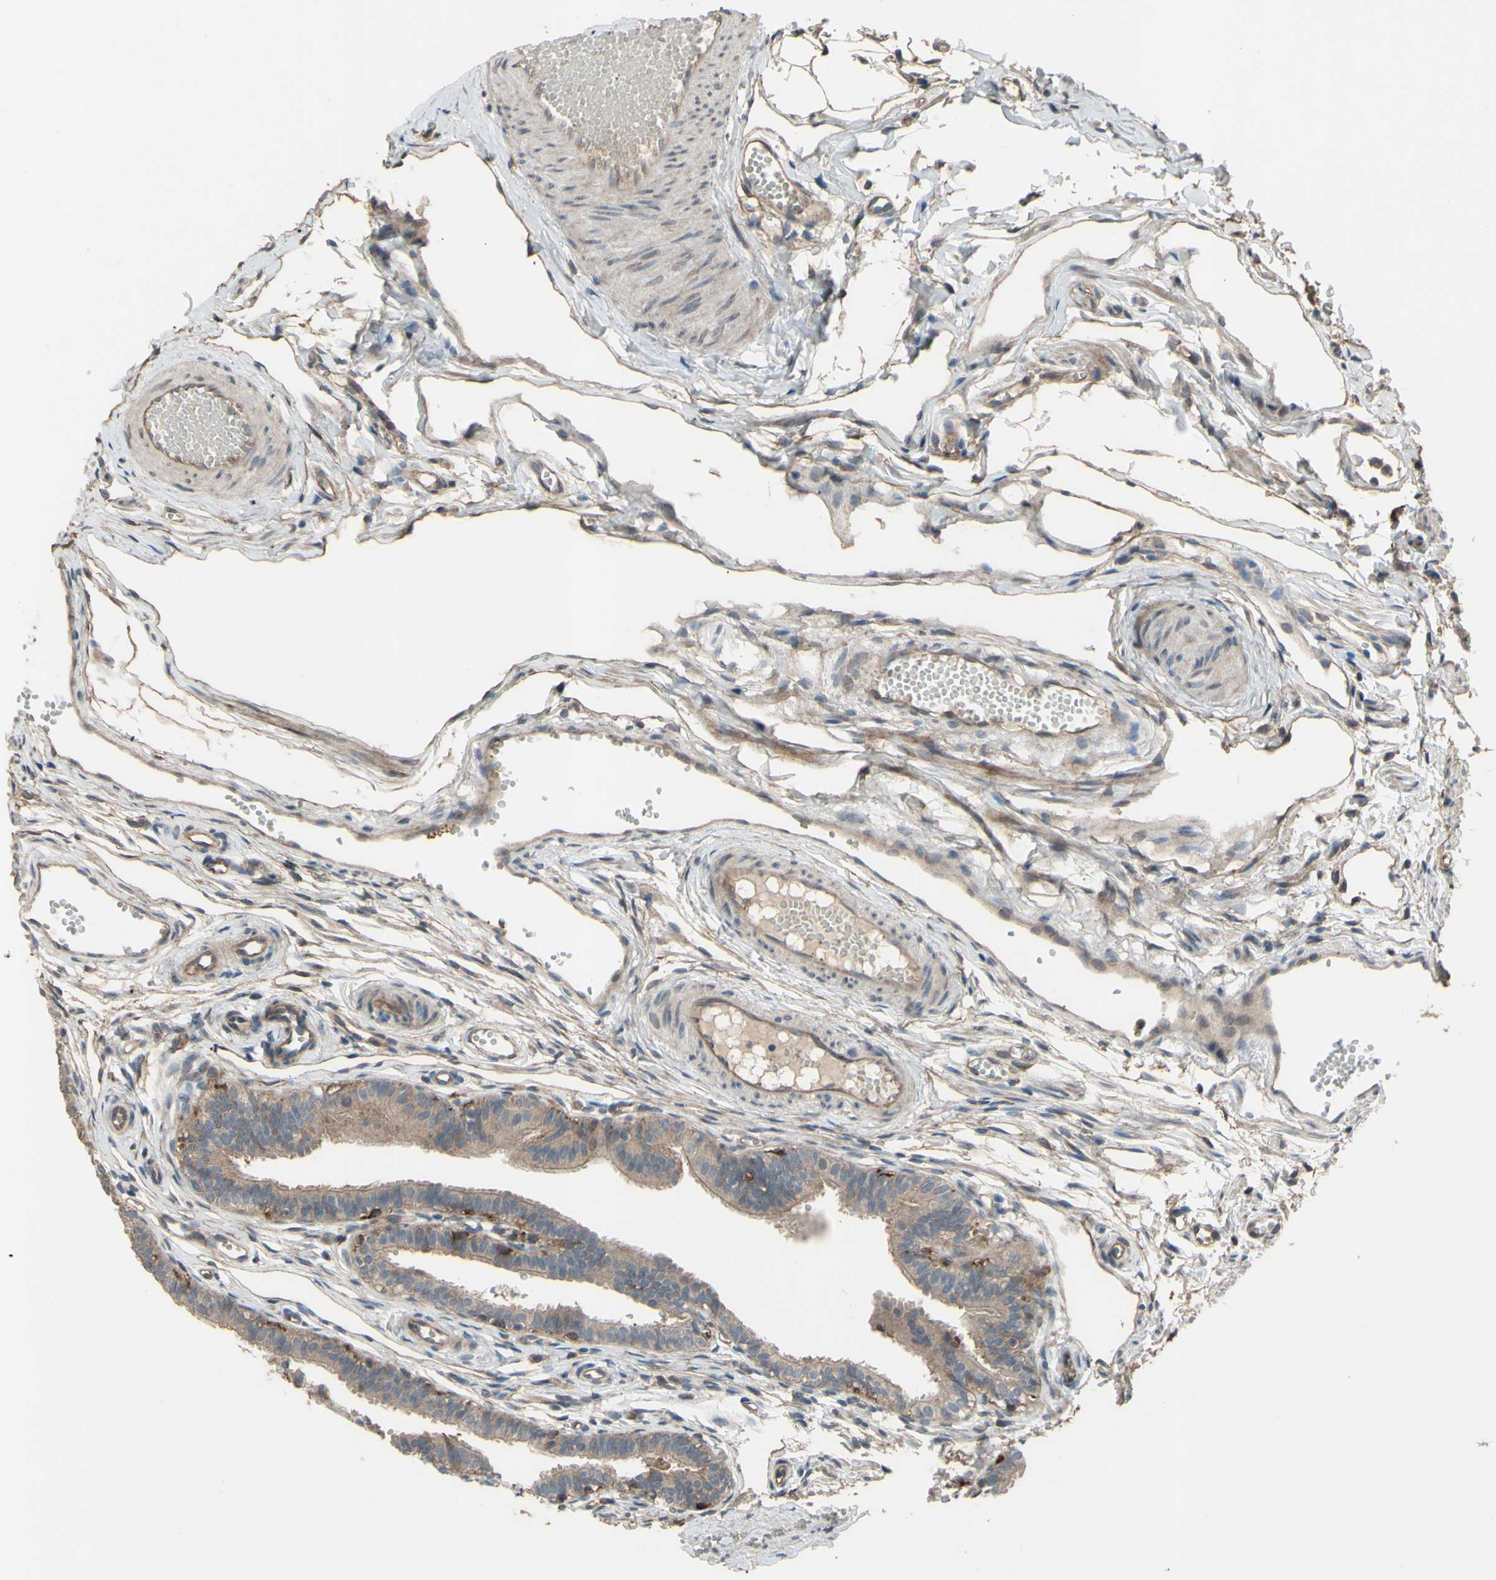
{"staining": {"intensity": "moderate", "quantity": ">75%", "location": "cytoplasmic/membranous"}, "tissue": "fallopian tube", "cell_type": "Glandular cells", "image_type": "normal", "snomed": [{"axis": "morphology", "description": "Normal tissue, NOS"}, {"axis": "topography", "description": "Fallopian tube"}, {"axis": "topography", "description": "Placenta"}], "caption": "The micrograph displays staining of normal fallopian tube, revealing moderate cytoplasmic/membranous protein staining (brown color) within glandular cells.", "gene": "SHROOM4", "patient": {"sex": "female", "age": 34}}